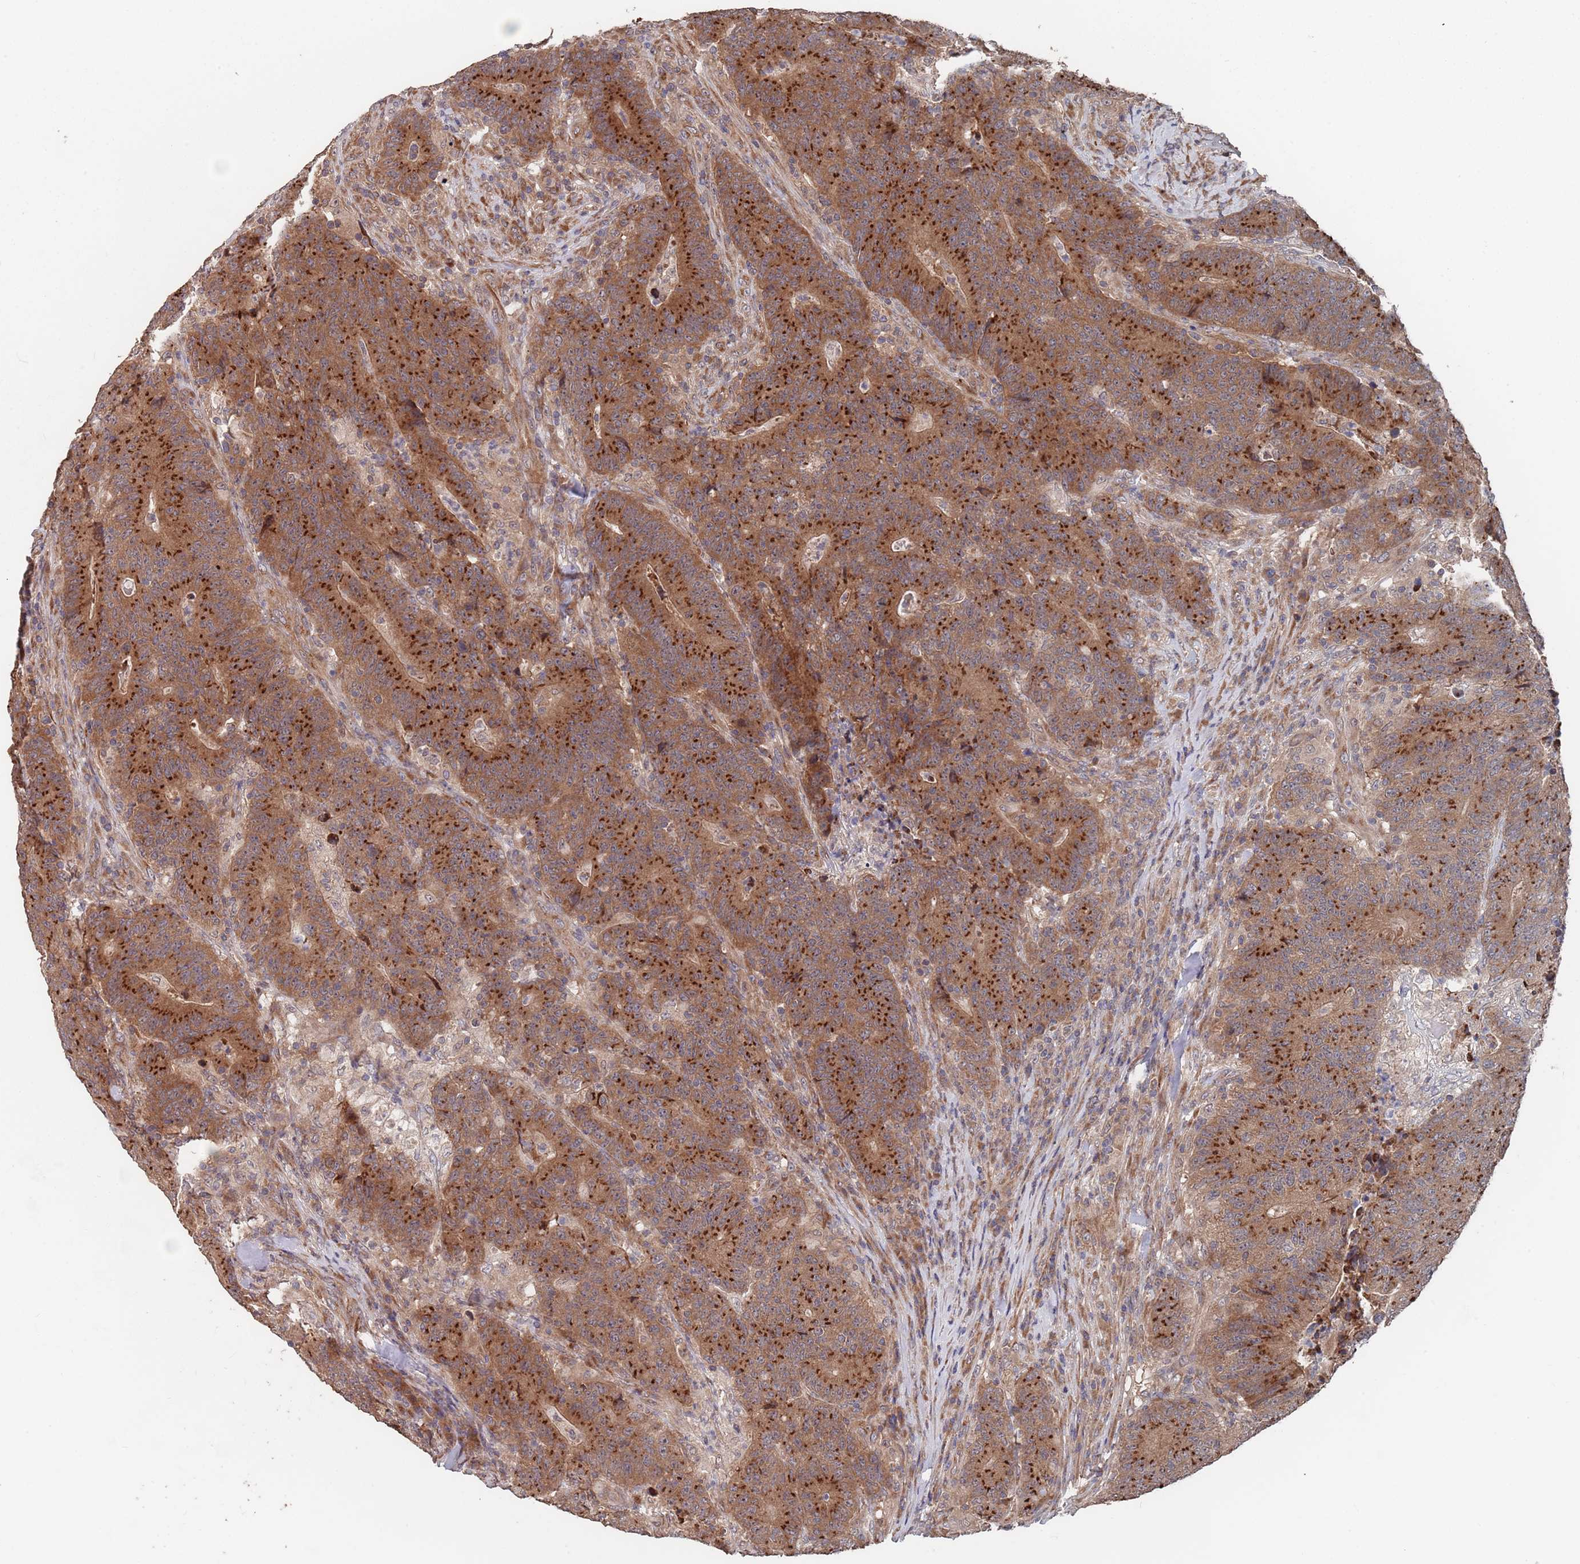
{"staining": {"intensity": "strong", "quantity": ">75%", "location": "cytoplasmic/membranous"}, "tissue": "colorectal cancer", "cell_type": "Tumor cells", "image_type": "cancer", "snomed": [{"axis": "morphology", "description": "Adenocarcinoma, NOS"}, {"axis": "topography", "description": "Colon"}], "caption": "Tumor cells show high levels of strong cytoplasmic/membranous staining in about >75% of cells in human colorectal cancer (adenocarcinoma).", "gene": "UNC45A", "patient": {"sex": "female", "age": 75}}